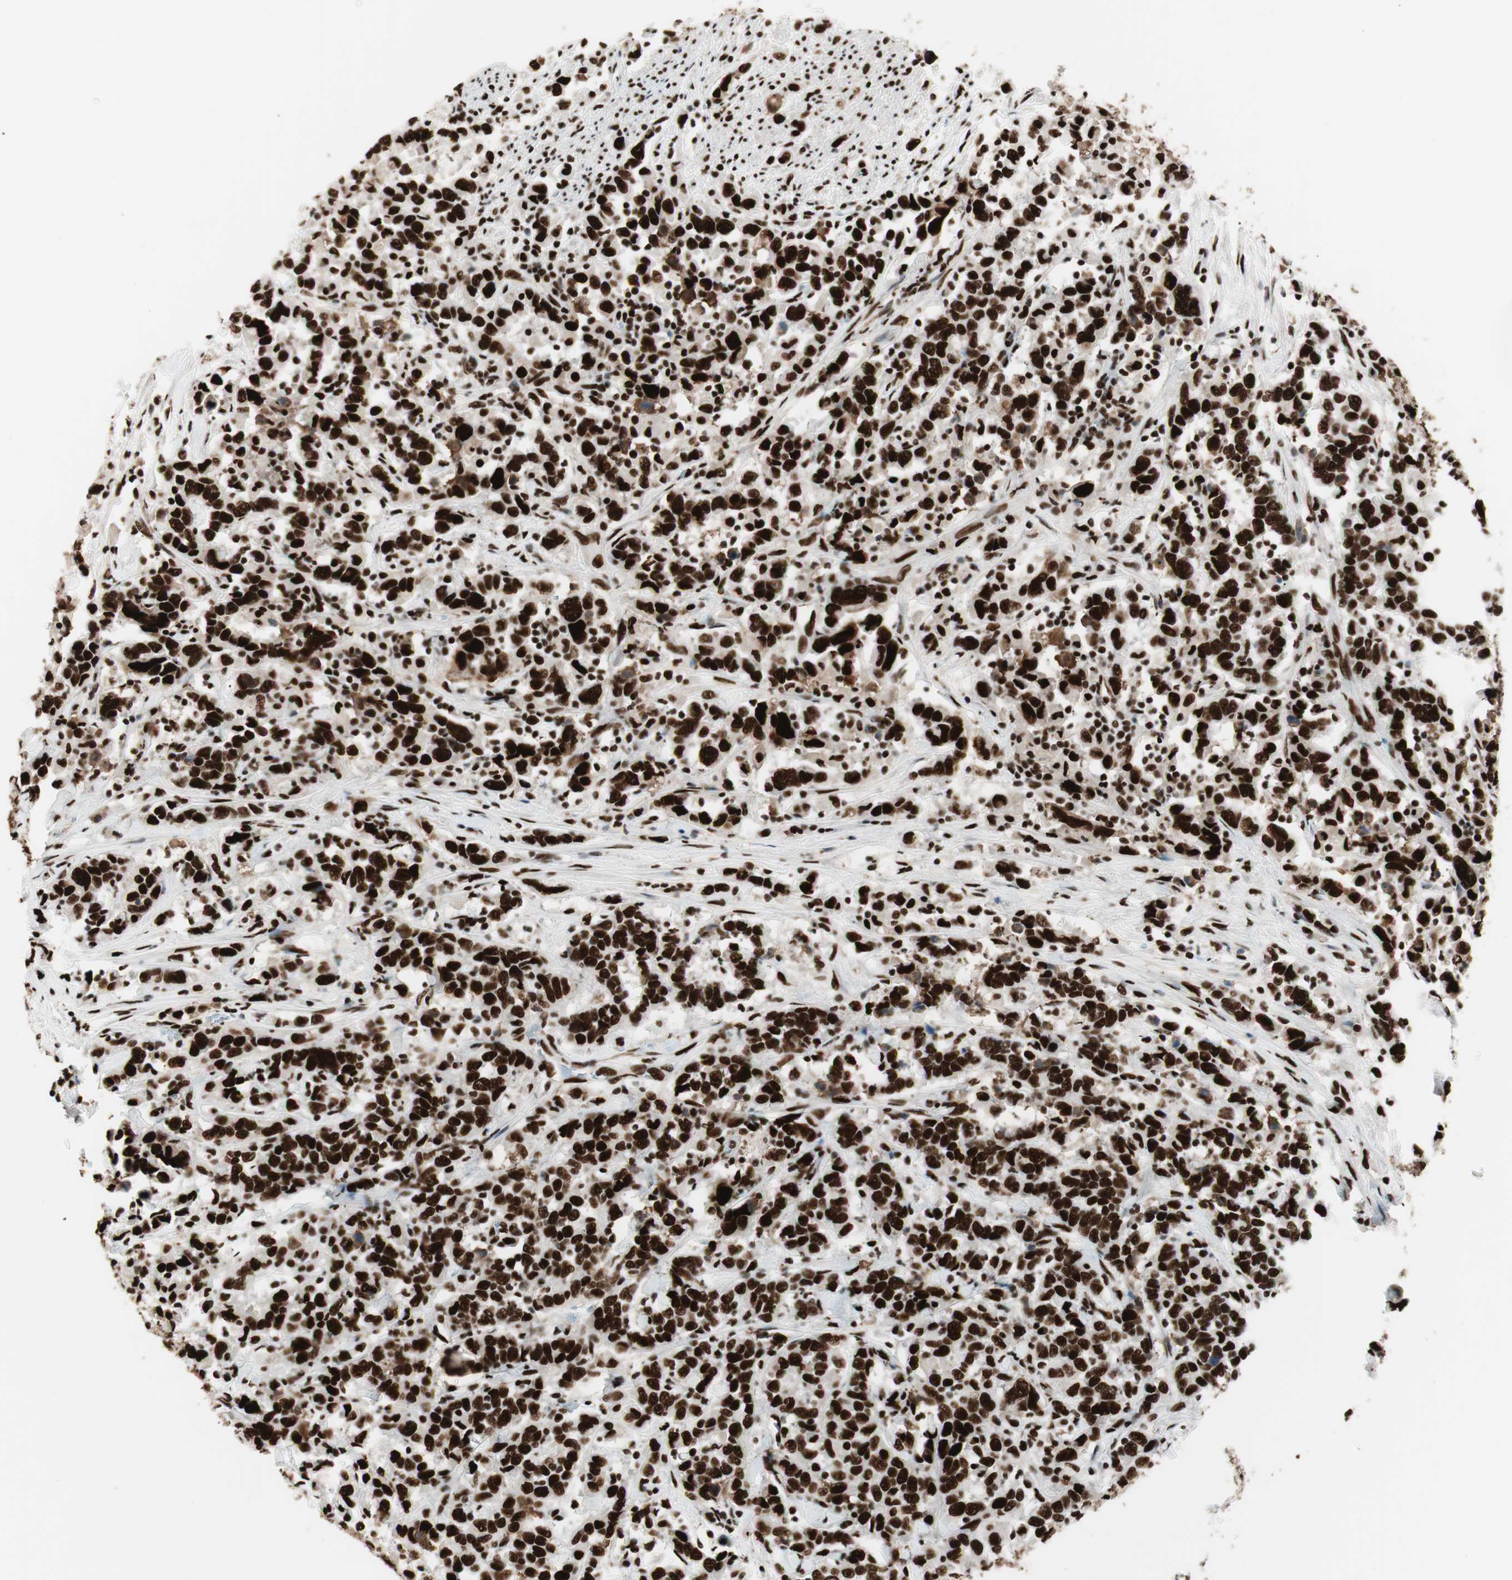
{"staining": {"intensity": "strong", "quantity": ">75%", "location": "nuclear"}, "tissue": "urothelial cancer", "cell_type": "Tumor cells", "image_type": "cancer", "snomed": [{"axis": "morphology", "description": "Urothelial carcinoma, High grade"}, {"axis": "topography", "description": "Urinary bladder"}], "caption": "Immunohistochemistry (IHC) (DAB (3,3'-diaminobenzidine)) staining of human urothelial cancer reveals strong nuclear protein expression in approximately >75% of tumor cells.", "gene": "PSME3", "patient": {"sex": "male", "age": 61}}